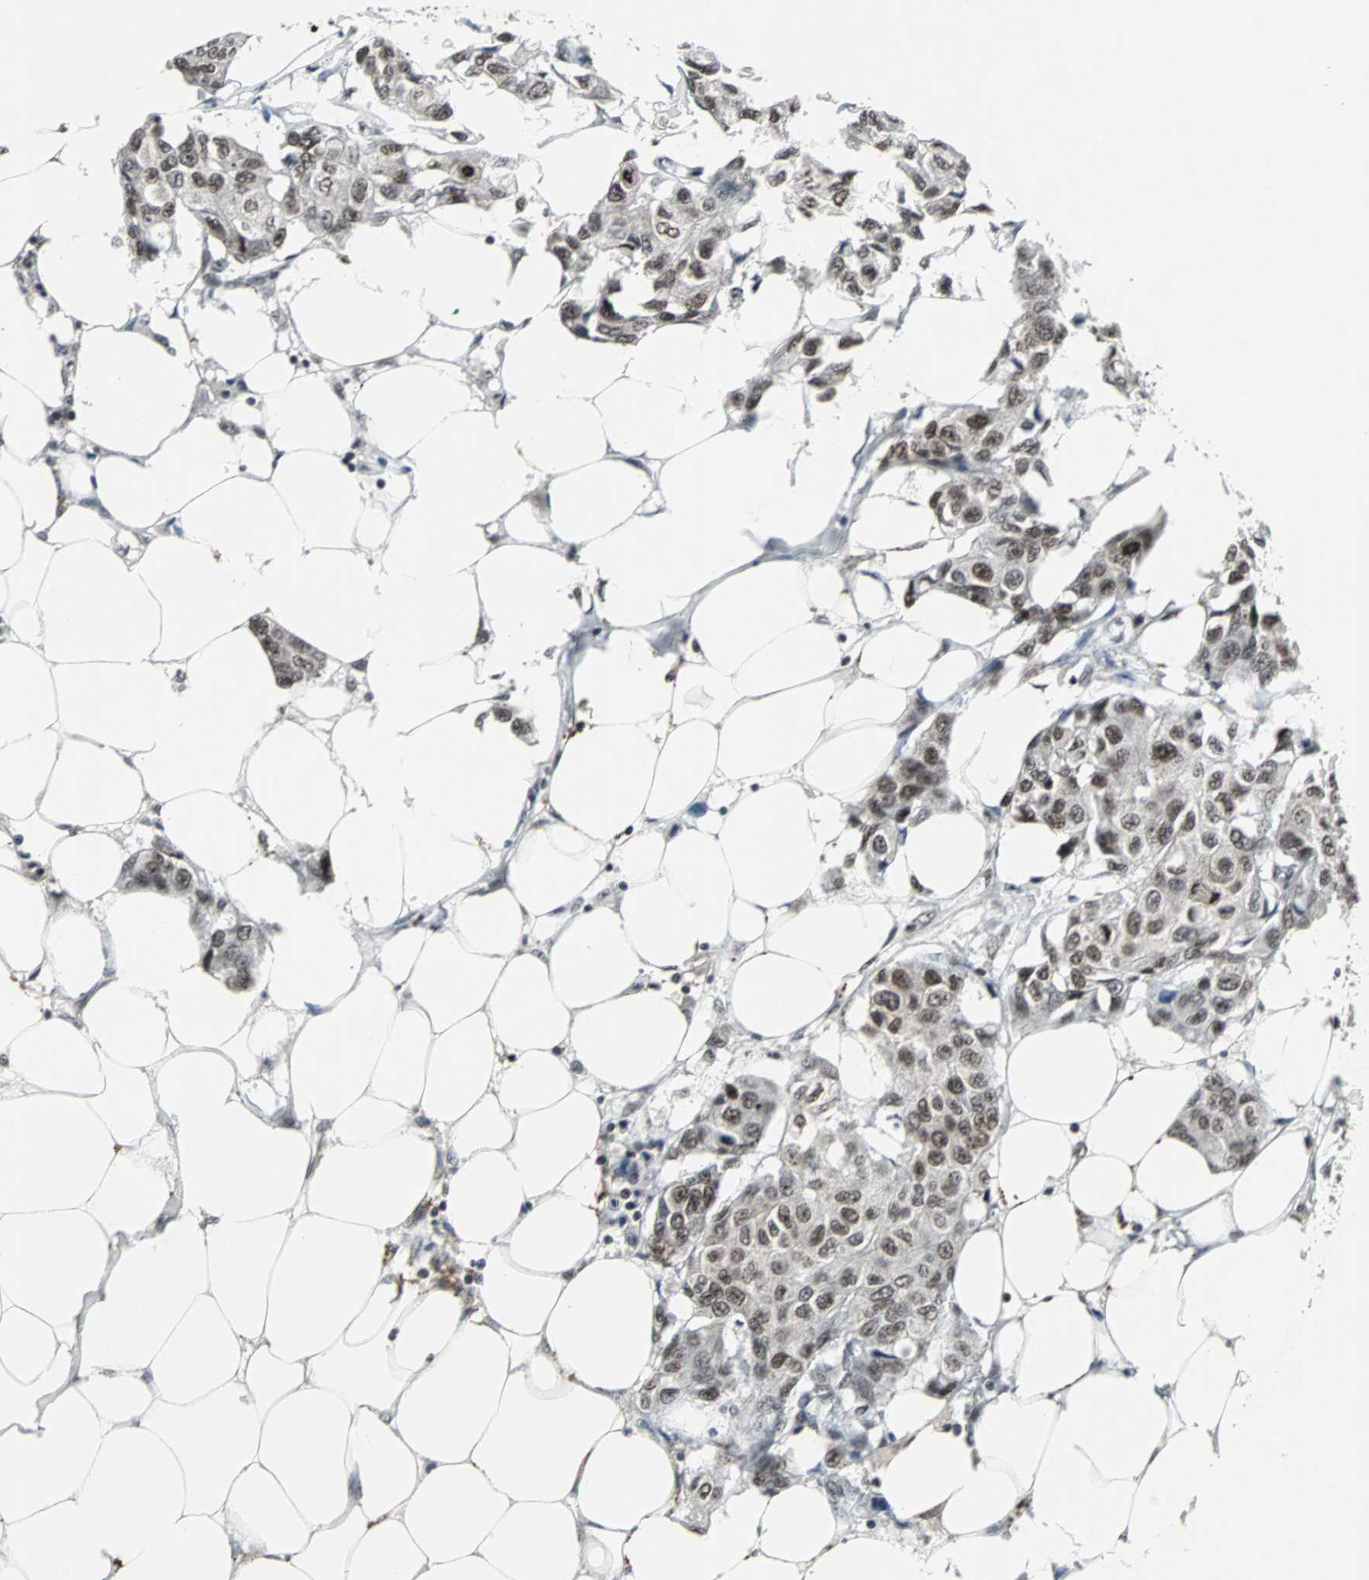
{"staining": {"intensity": "moderate", "quantity": ">75%", "location": "nuclear"}, "tissue": "breast cancer", "cell_type": "Tumor cells", "image_type": "cancer", "snomed": [{"axis": "morphology", "description": "Duct carcinoma"}, {"axis": "topography", "description": "Breast"}], "caption": "Breast infiltrating ductal carcinoma was stained to show a protein in brown. There is medium levels of moderate nuclear expression in approximately >75% of tumor cells.", "gene": "PNKP", "patient": {"sex": "female", "age": 80}}